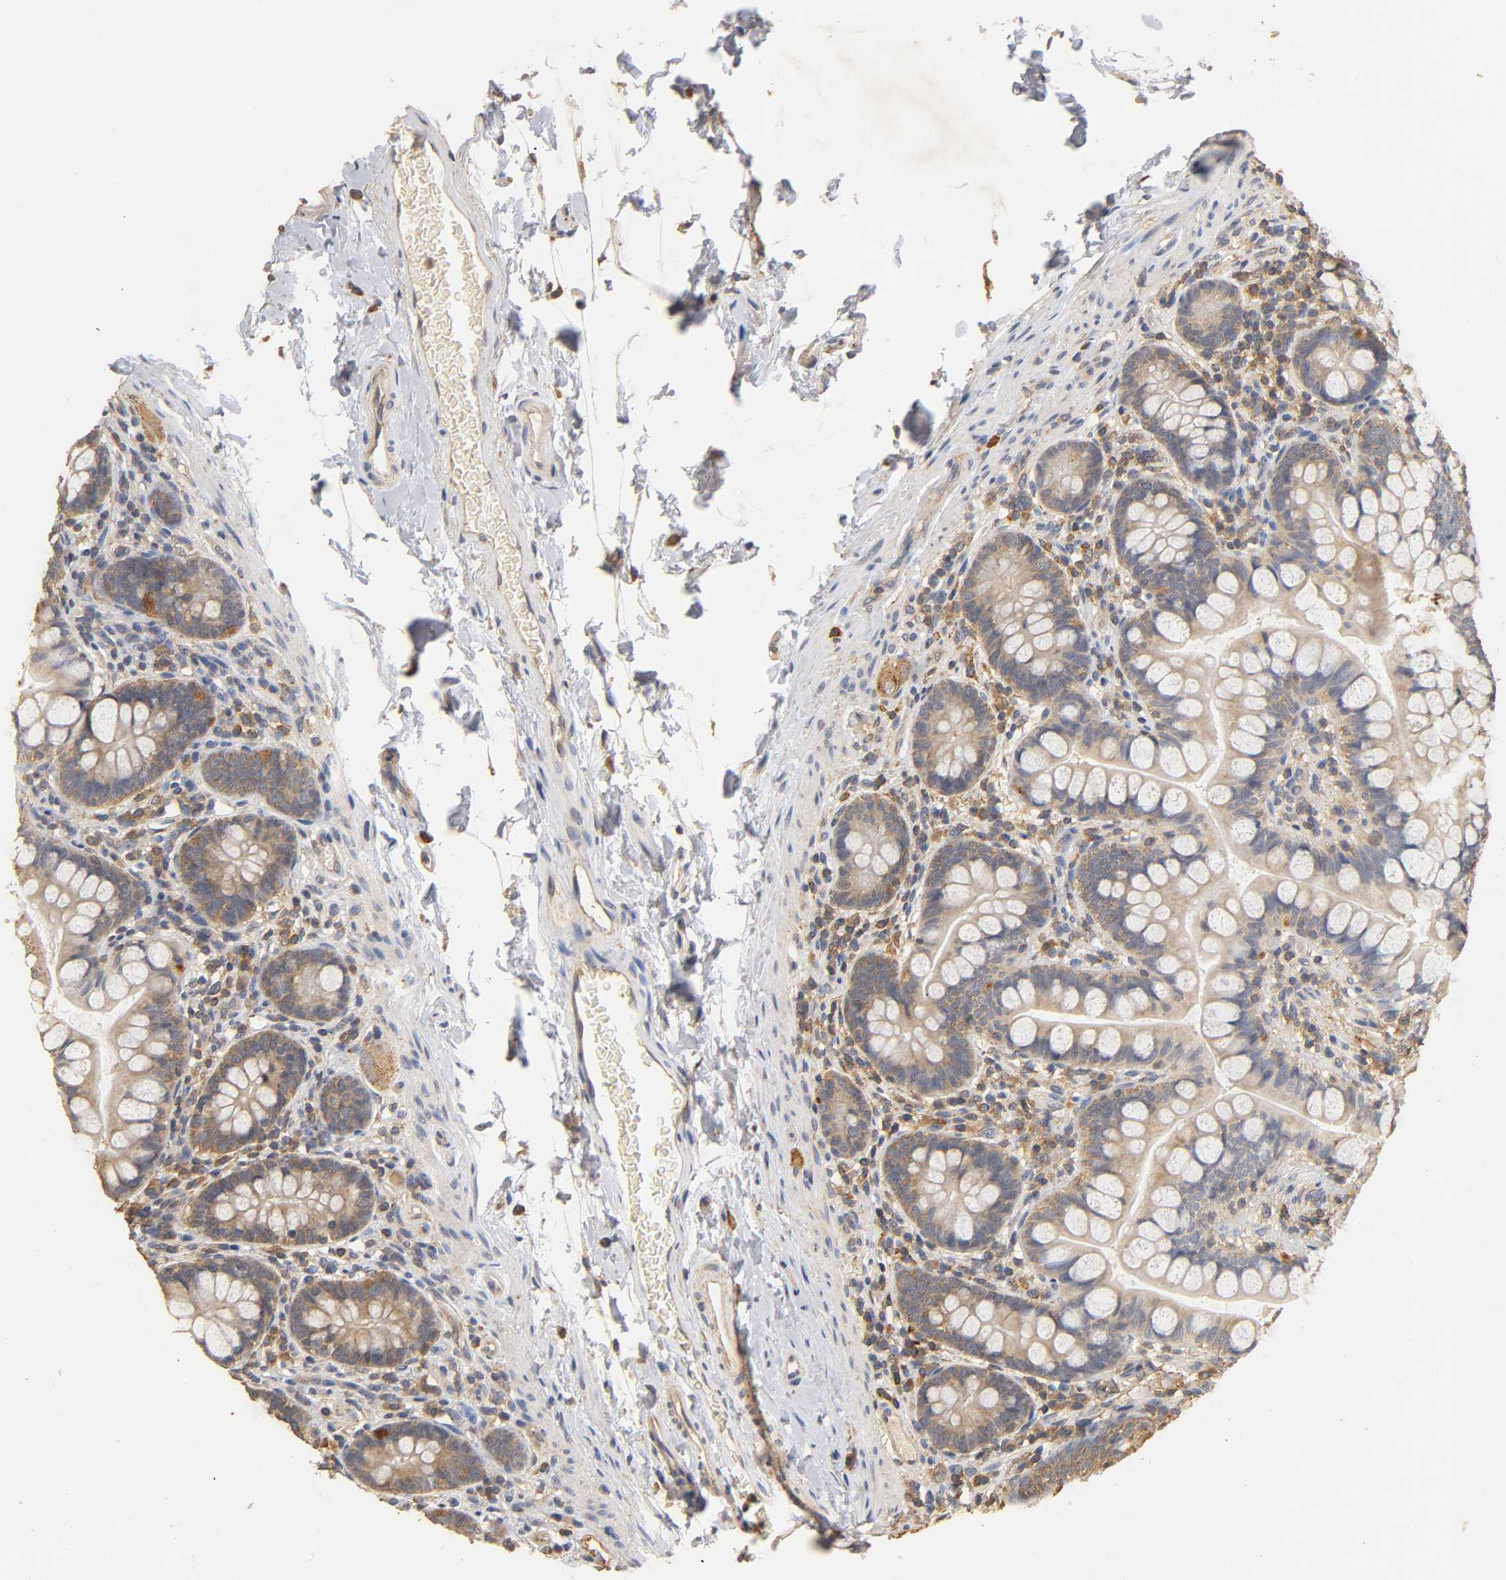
{"staining": {"intensity": "strong", "quantity": "25%-75%", "location": "cytoplasmic/membranous"}, "tissue": "small intestine", "cell_type": "Glandular cells", "image_type": "normal", "snomed": [{"axis": "morphology", "description": "Normal tissue, NOS"}, {"axis": "topography", "description": "Small intestine"}], "caption": "Immunohistochemistry (DAB (3,3'-diaminobenzidine)) staining of benign small intestine exhibits strong cytoplasmic/membranous protein positivity in about 25%-75% of glandular cells.", "gene": "SCAP", "patient": {"sex": "female", "age": 58}}